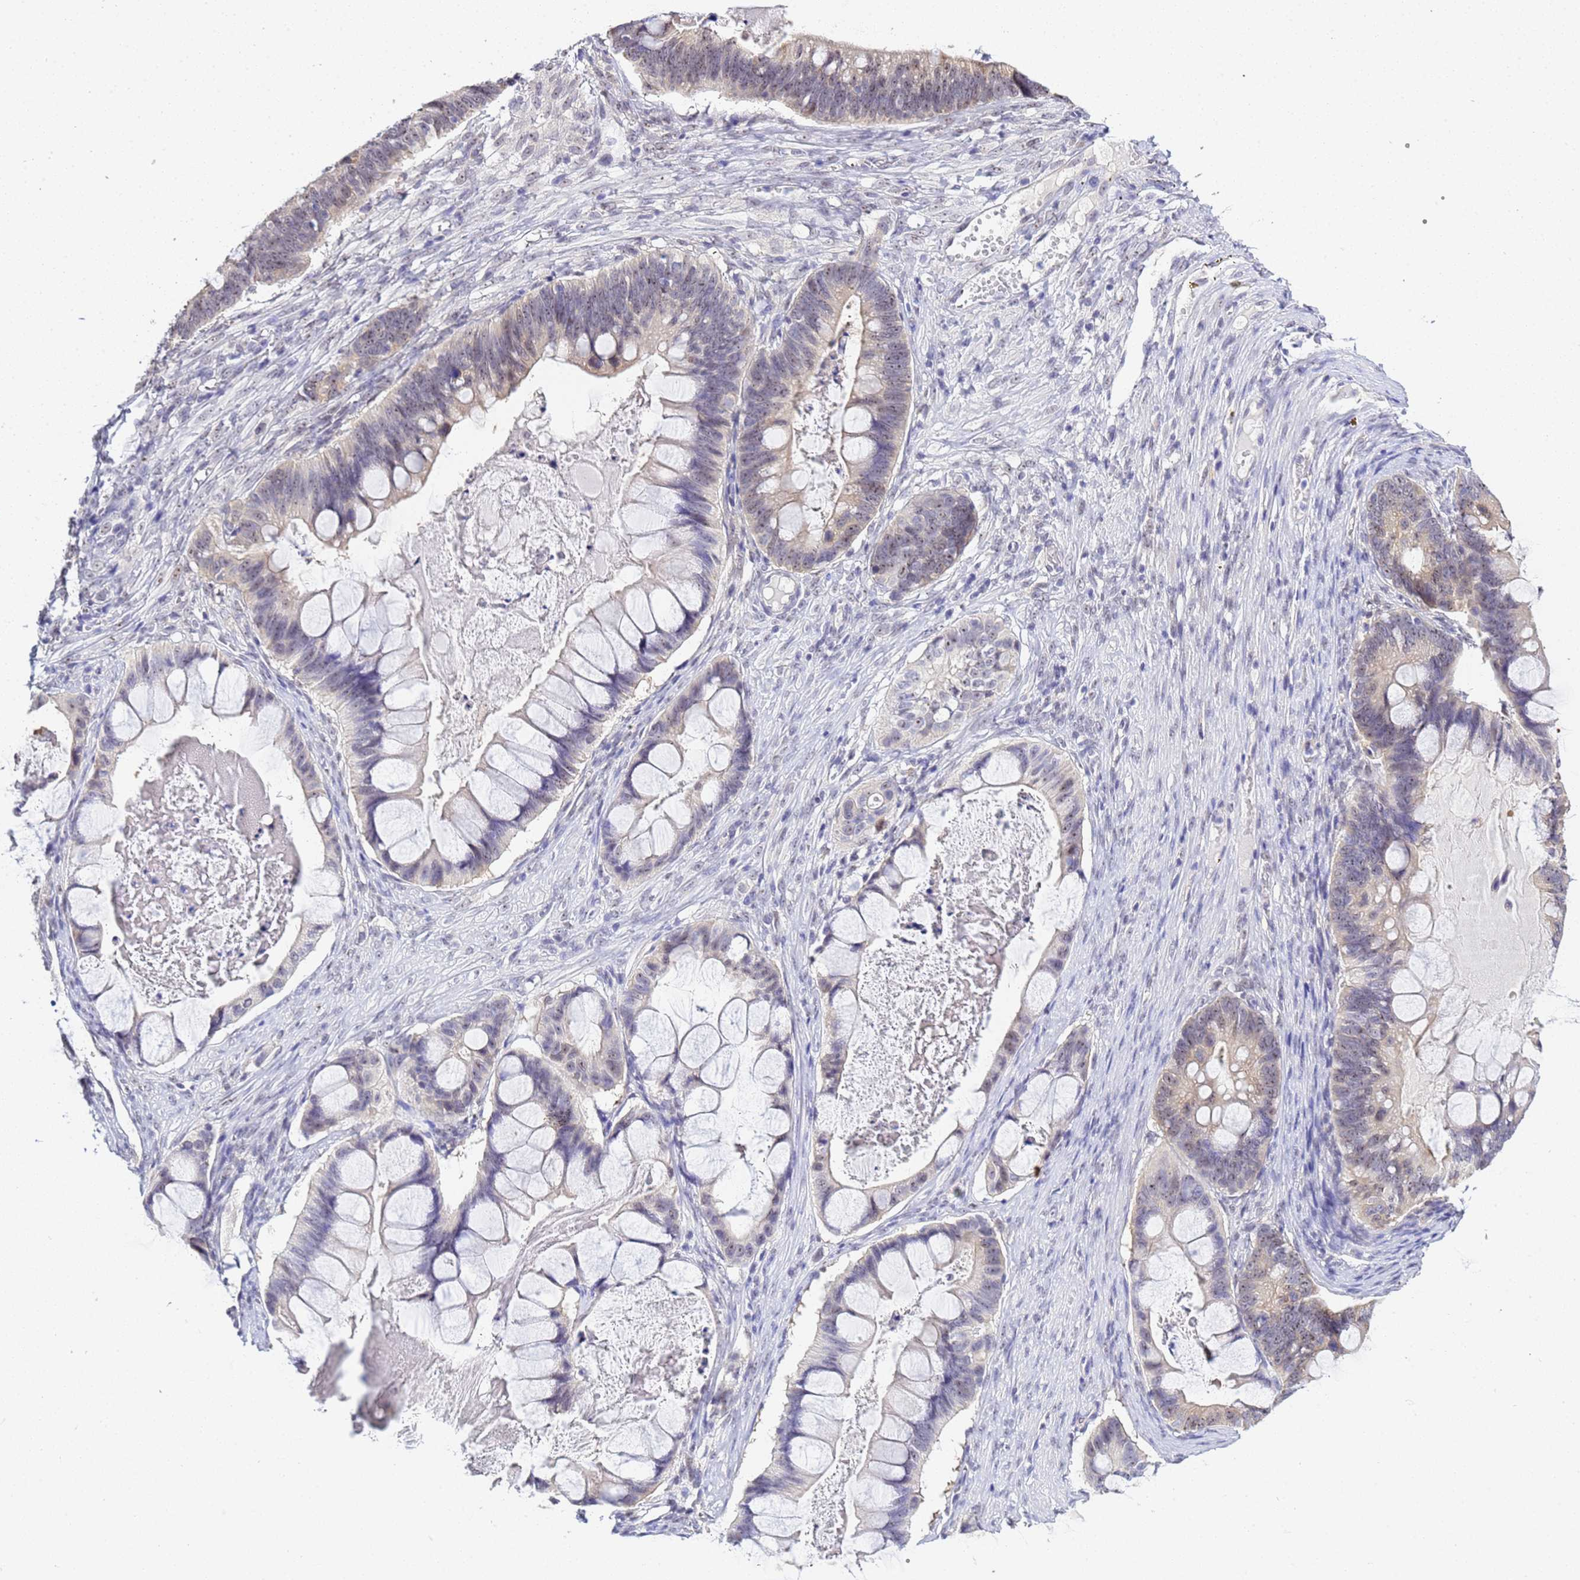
{"staining": {"intensity": "weak", "quantity": "25%-75%", "location": "nuclear"}, "tissue": "ovarian cancer", "cell_type": "Tumor cells", "image_type": "cancer", "snomed": [{"axis": "morphology", "description": "Cystadenocarcinoma, mucinous, NOS"}, {"axis": "topography", "description": "Ovary"}], "caption": "Immunohistochemical staining of mucinous cystadenocarcinoma (ovarian) reveals low levels of weak nuclear protein expression in about 25%-75% of tumor cells.", "gene": "ACTL6B", "patient": {"sex": "female", "age": 61}}